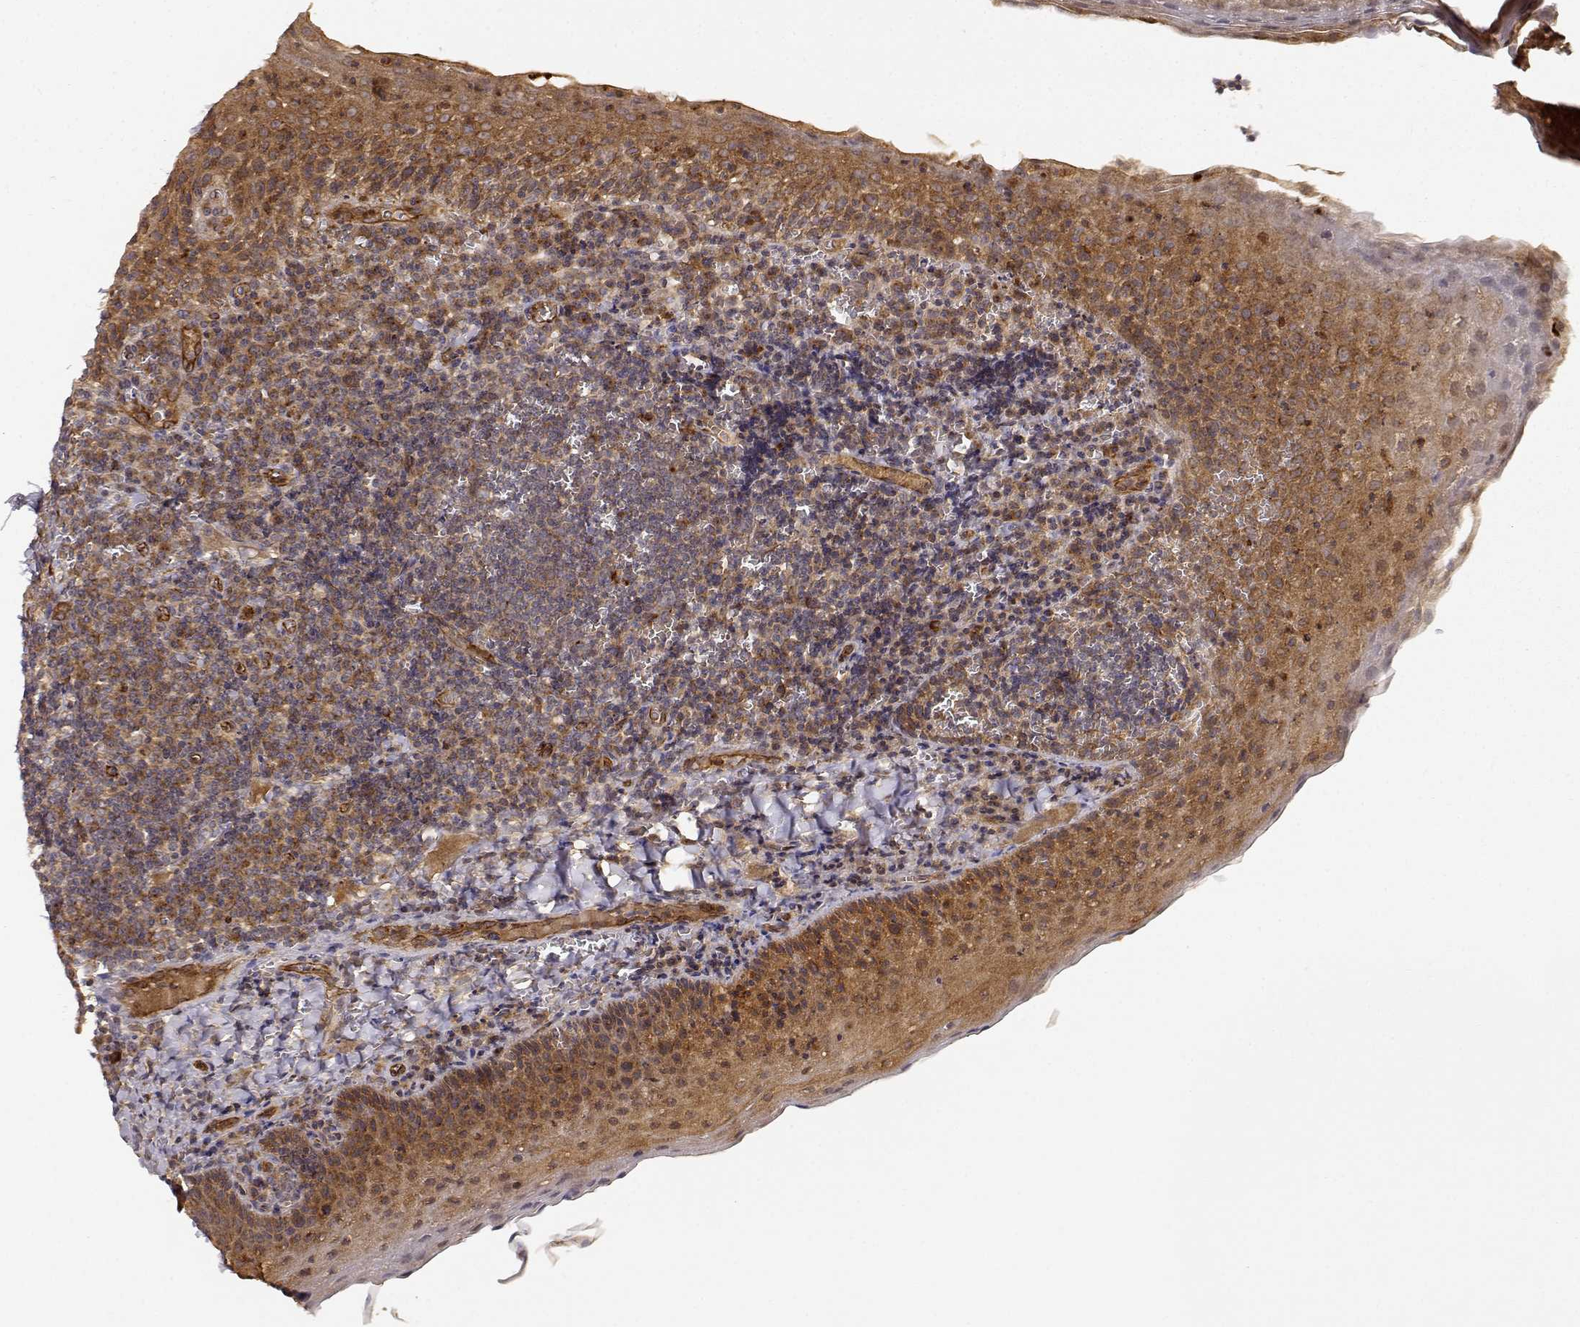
{"staining": {"intensity": "moderate", "quantity": ">75%", "location": "cytoplasmic/membranous"}, "tissue": "tonsil", "cell_type": "Germinal center cells", "image_type": "normal", "snomed": [{"axis": "morphology", "description": "Normal tissue, NOS"}, {"axis": "morphology", "description": "Inflammation, NOS"}, {"axis": "topography", "description": "Tonsil"}], "caption": "Germinal center cells show medium levels of moderate cytoplasmic/membranous expression in about >75% of cells in unremarkable tonsil.", "gene": "CDK5RAP2", "patient": {"sex": "female", "age": 31}}